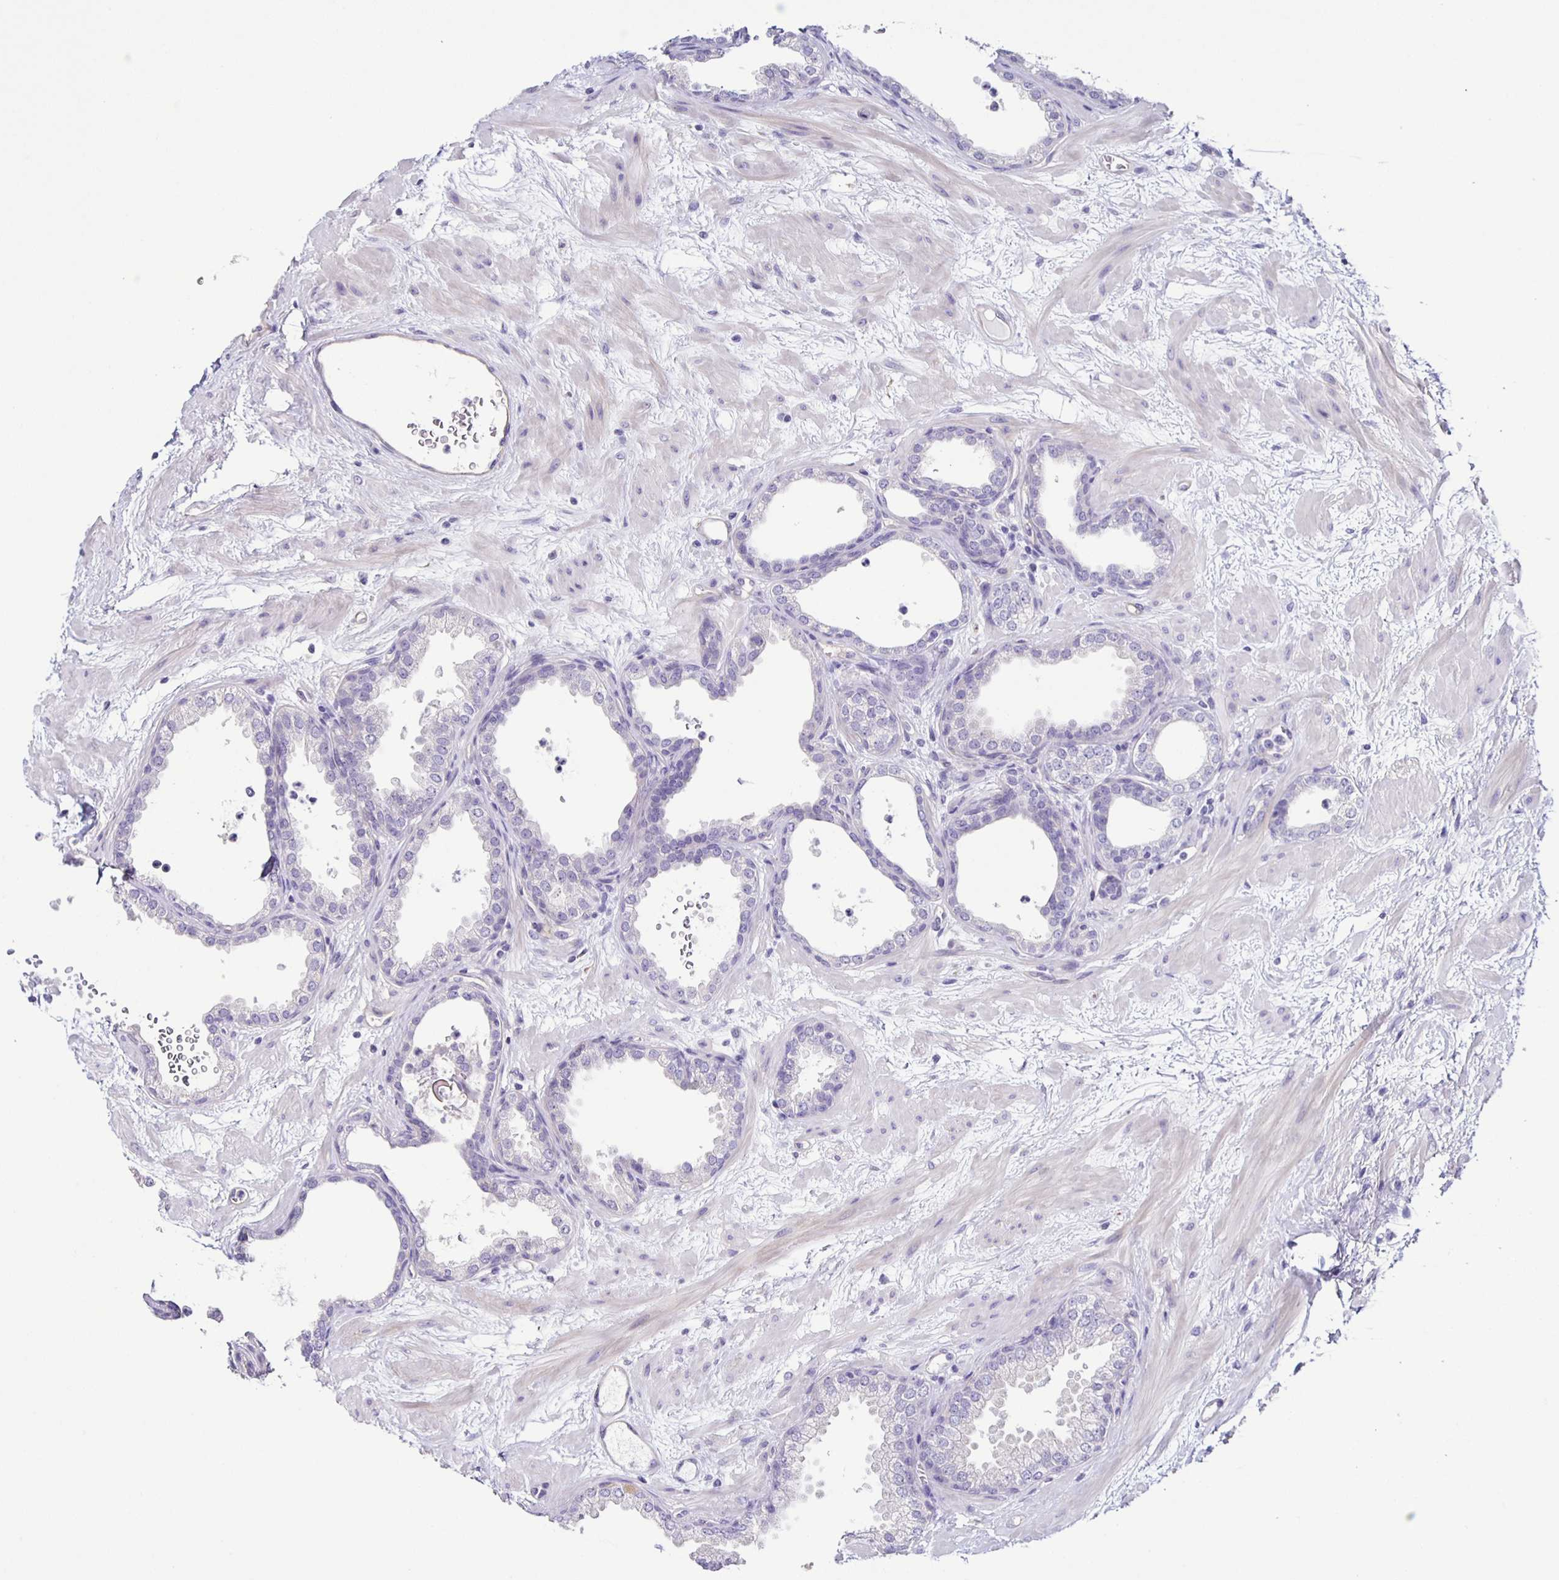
{"staining": {"intensity": "negative", "quantity": "none", "location": "none"}, "tissue": "prostate", "cell_type": "Glandular cells", "image_type": "normal", "snomed": [{"axis": "morphology", "description": "Normal tissue, NOS"}, {"axis": "topography", "description": "Prostate"}], "caption": "Glandular cells show no significant protein expression in unremarkable prostate. (DAB (3,3'-diaminobenzidine) immunohistochemistry visualized using brightfield microscopy, high magnification).", "gene": "BOLL", "patient": {"sex": "male", "age": 37}}